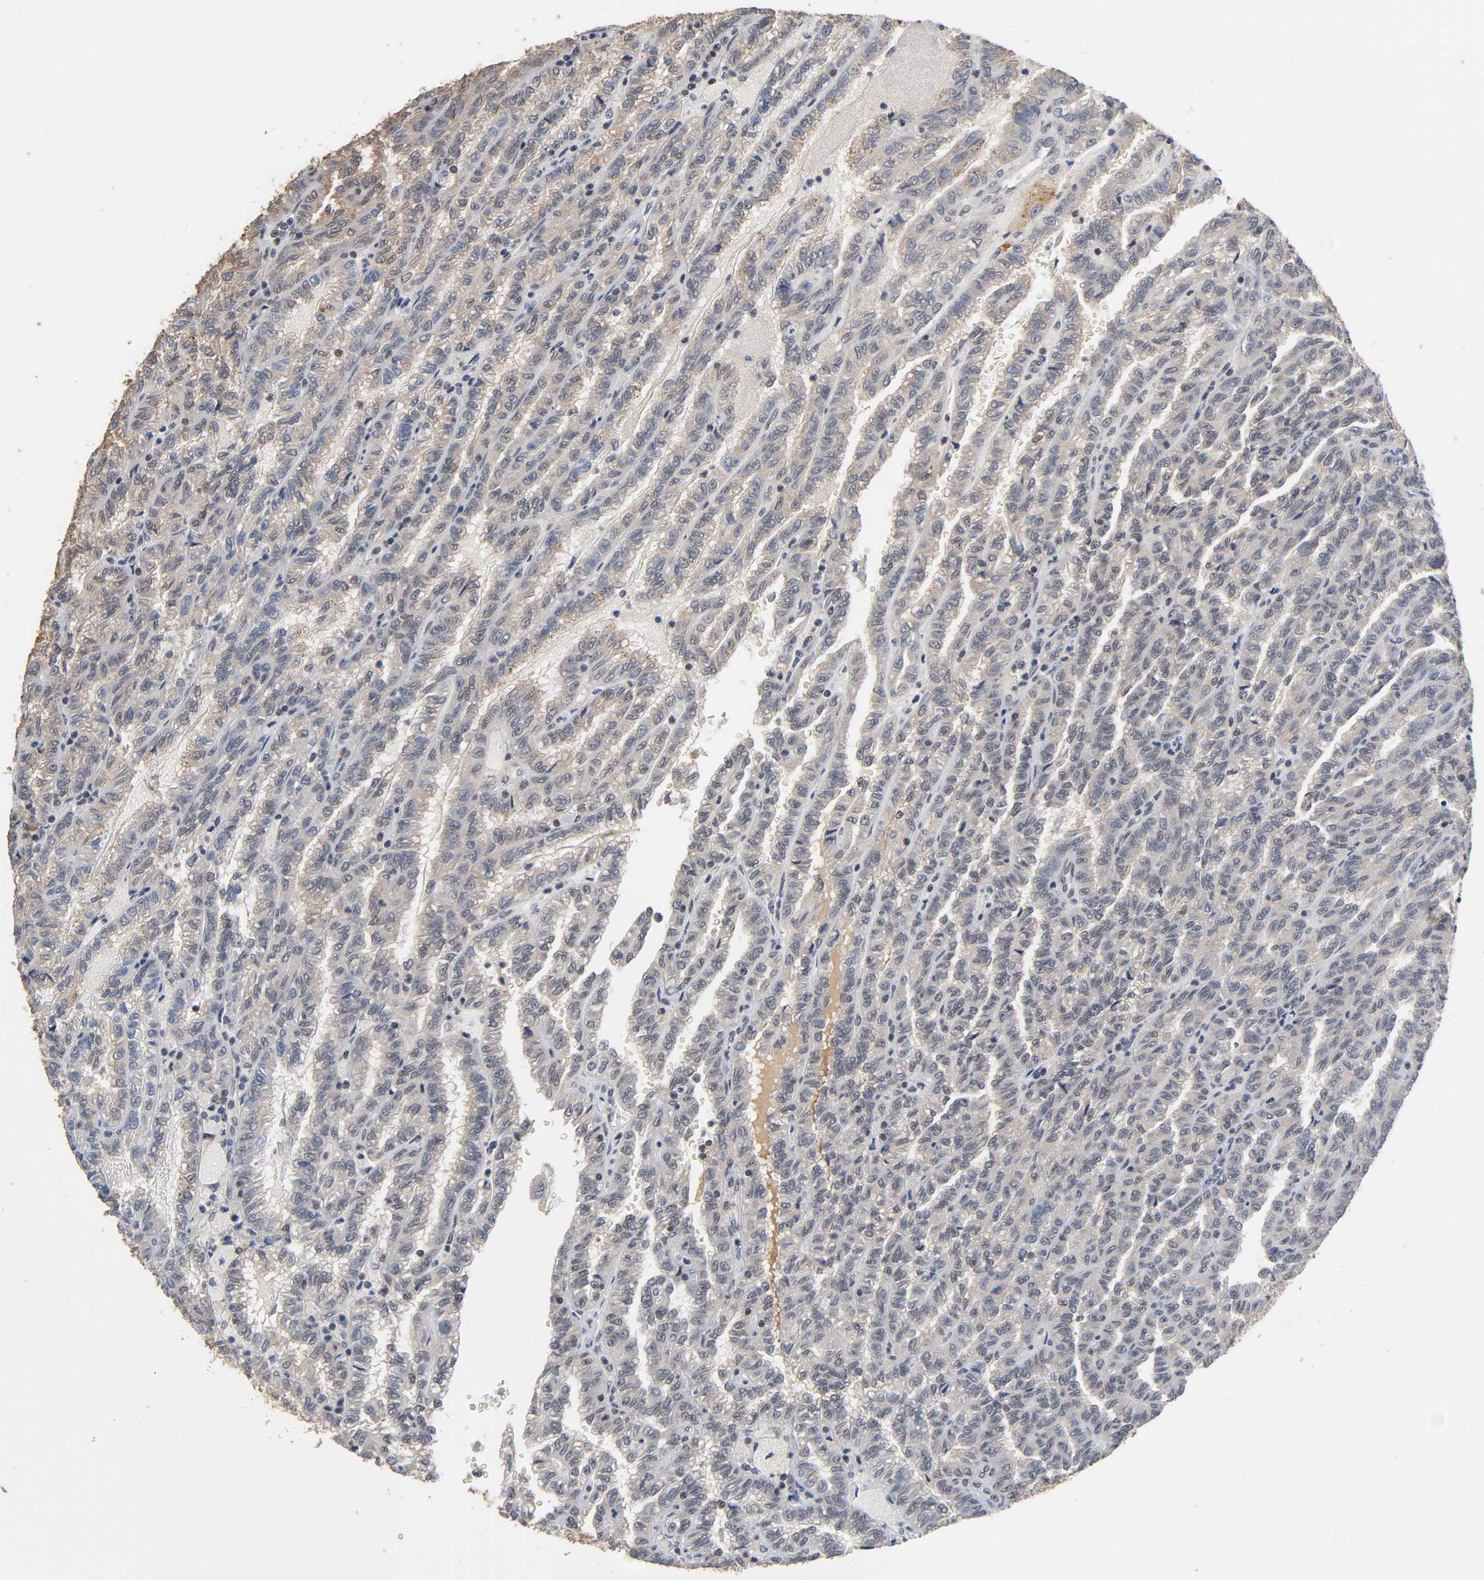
{"staining": {"intensity": "weak", "quantity": ">75%", "location": "cytoplasmic/membranous,nuclear"}, "tissue": "renal cancer", "cell_type": "Tumor cells", "image_type": "cancer", "snomed": [{"axis": "morphology", "description": "Inflammation, NOS"}, {"axis": "morphology", "description": "Adenocarcinoma, NOS"}, {"axis": "topography", "description": "Kidney"}], "caption": "Renal cancer (adenocarcinoma) stained for a protein reveals weak cytoplasmic/membranous and nuclear positivity in tumor cells.", "gene": "ZNF384", "patient": {"sex": "male", "age": 68}}